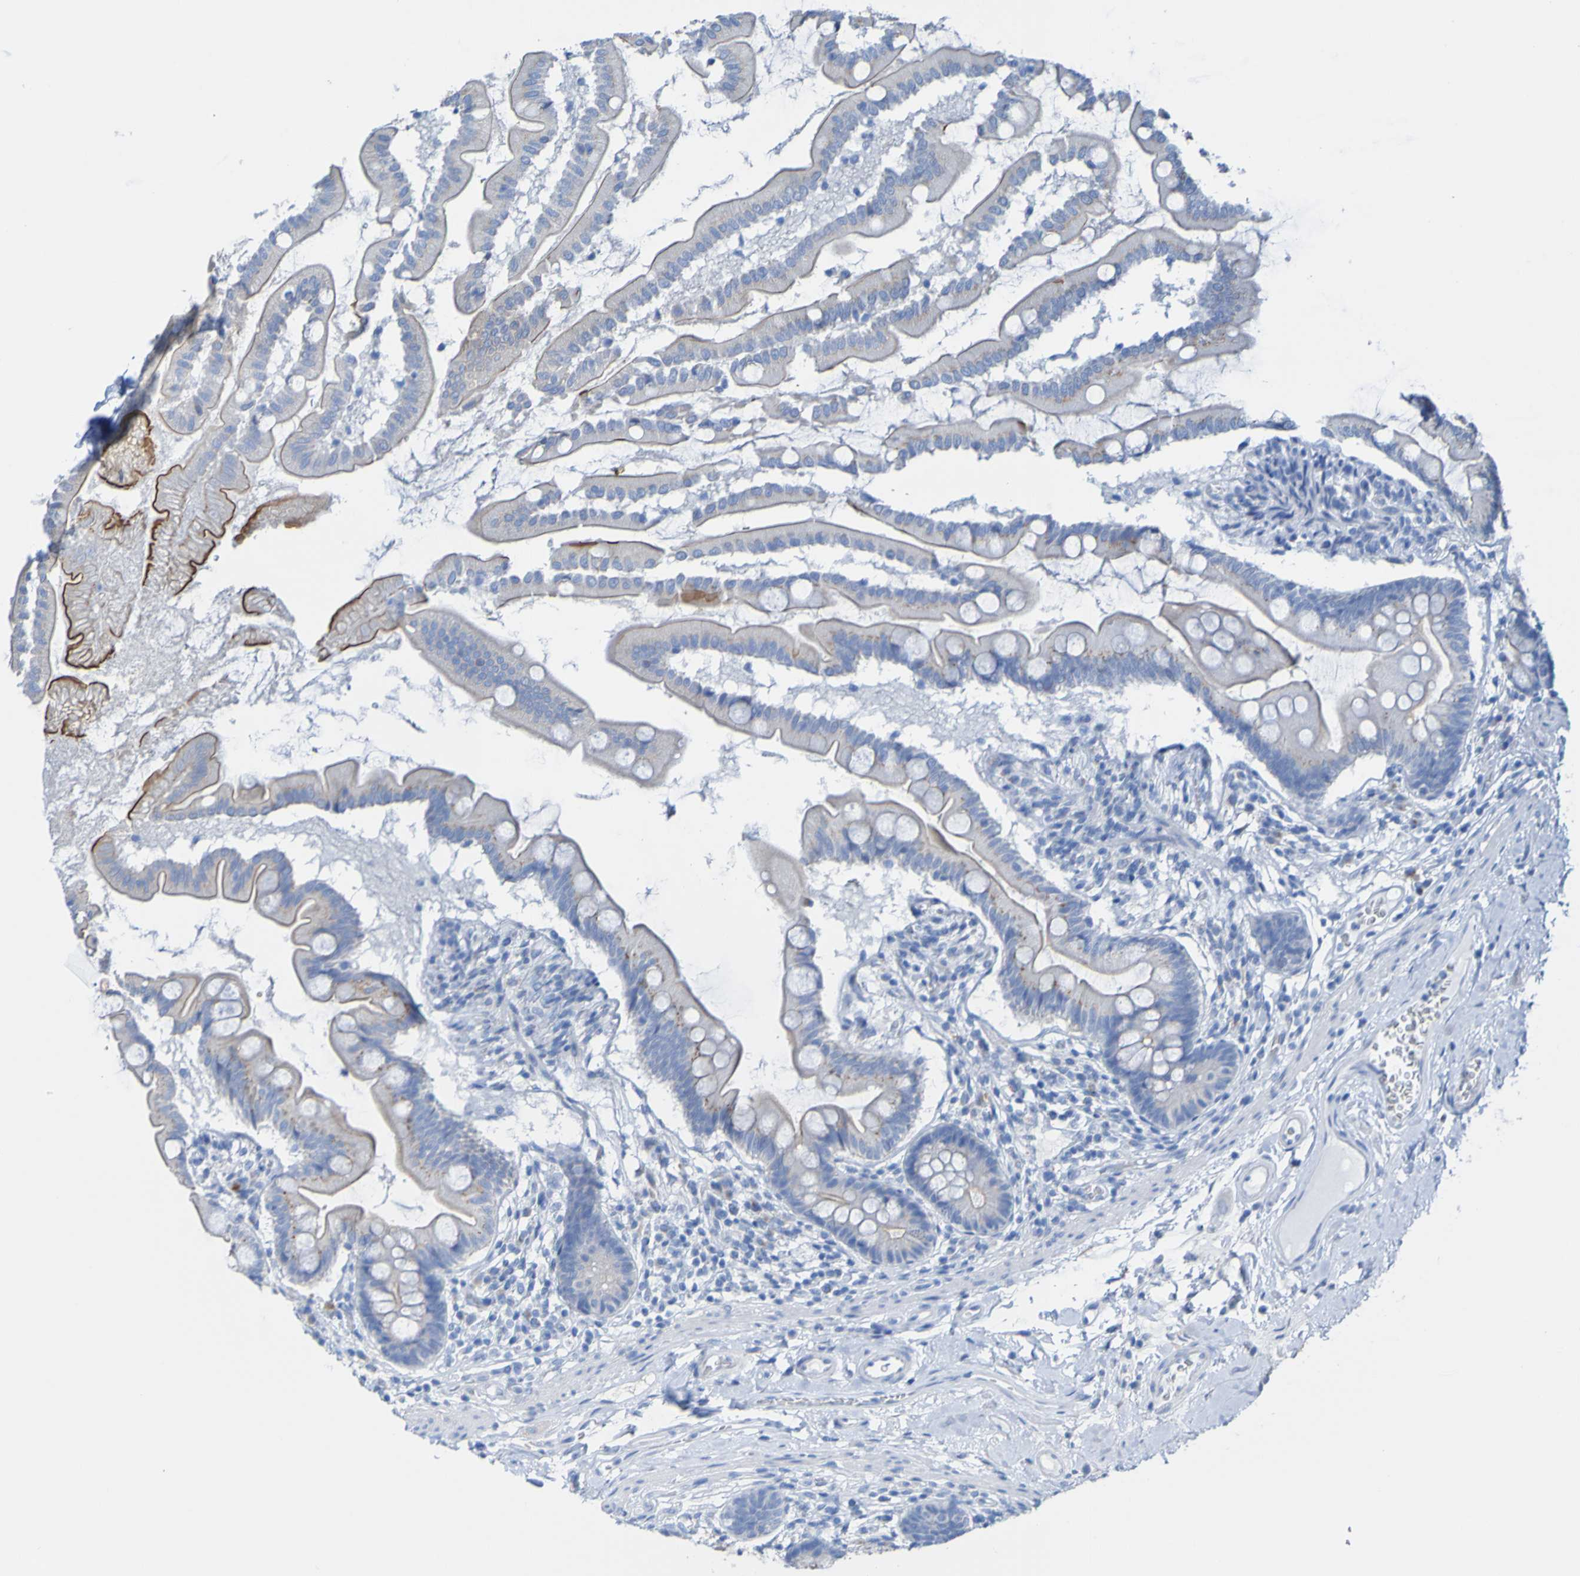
{"staining": {"intensity": "strong", "quantity": "<25%", "location": "cytoplasmic/membranous"}, "tissue": "small intestine", "cell_type": "Glandular cells", "image_type": "normal", "snomed": [{"axis": "morphology", "description": "Normal tissue, NOS"}, {"axis": "topography", "description": "Small intestine"}], "caption": "Small intestine stained with a brown dye displays strong cytoplasmic/membranous positive positivity in about <25% of glandular cells.", "gene": "ACMSD", "patient": {"sex": "female", "age": 56}}